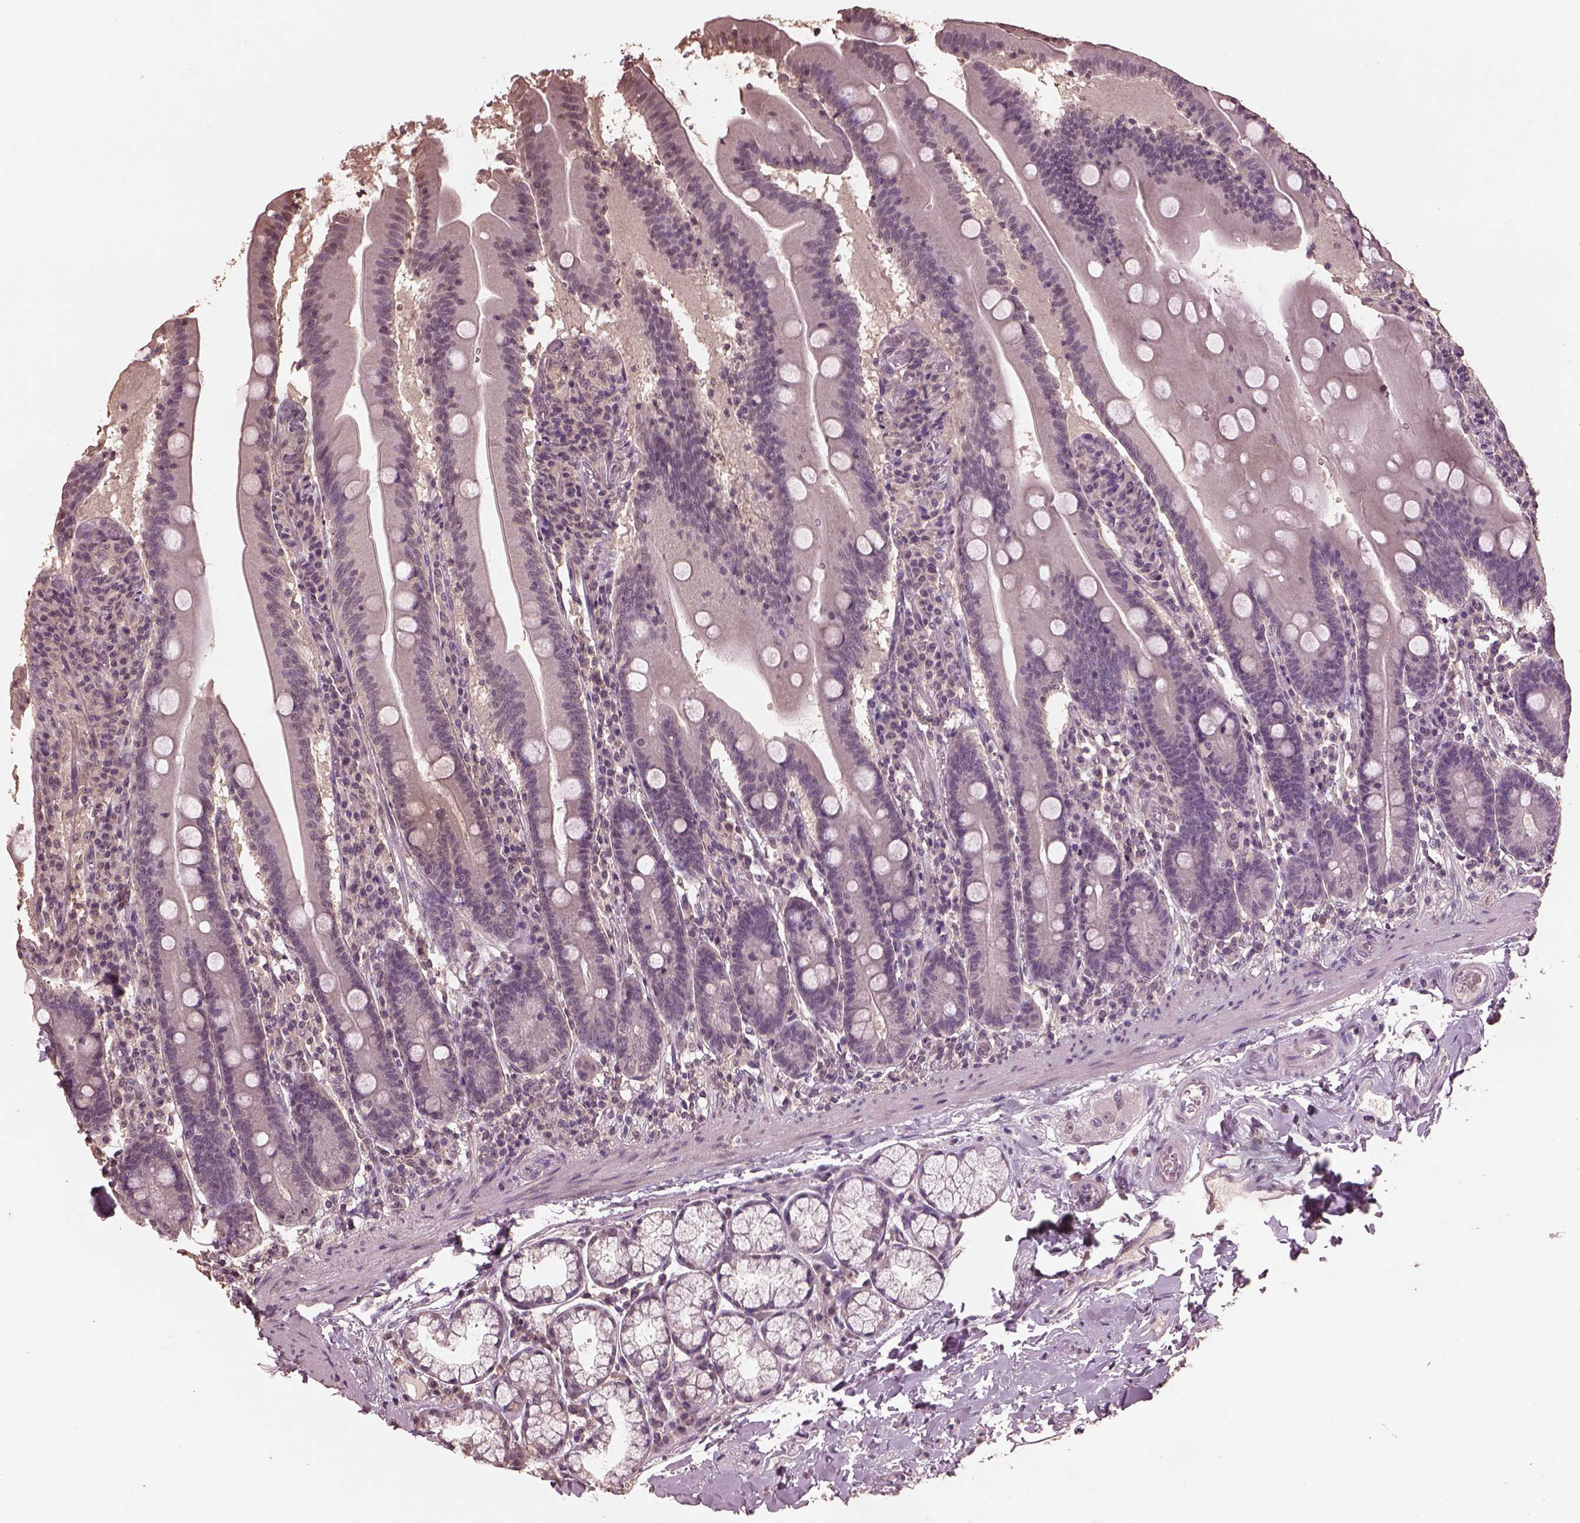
{"staining": {"intensity": "negative", "quantity": "none", "location": "none"}, "tissue": "small intestine", "cell_type": "Glandular cells", "image_type": "normal", "snomed": [{"axis": "morphology", "description": "Normal tissue, NOS"}, {"axis": "topography", "description": "Small intestine"}], "caption": "A high-resolution histopathology image shows IHC staining of benign small intestine, which shows no significant positivity in glandular cells.", "gene": "CPT1C", "patient": {"sex": "male", "age": 37}}